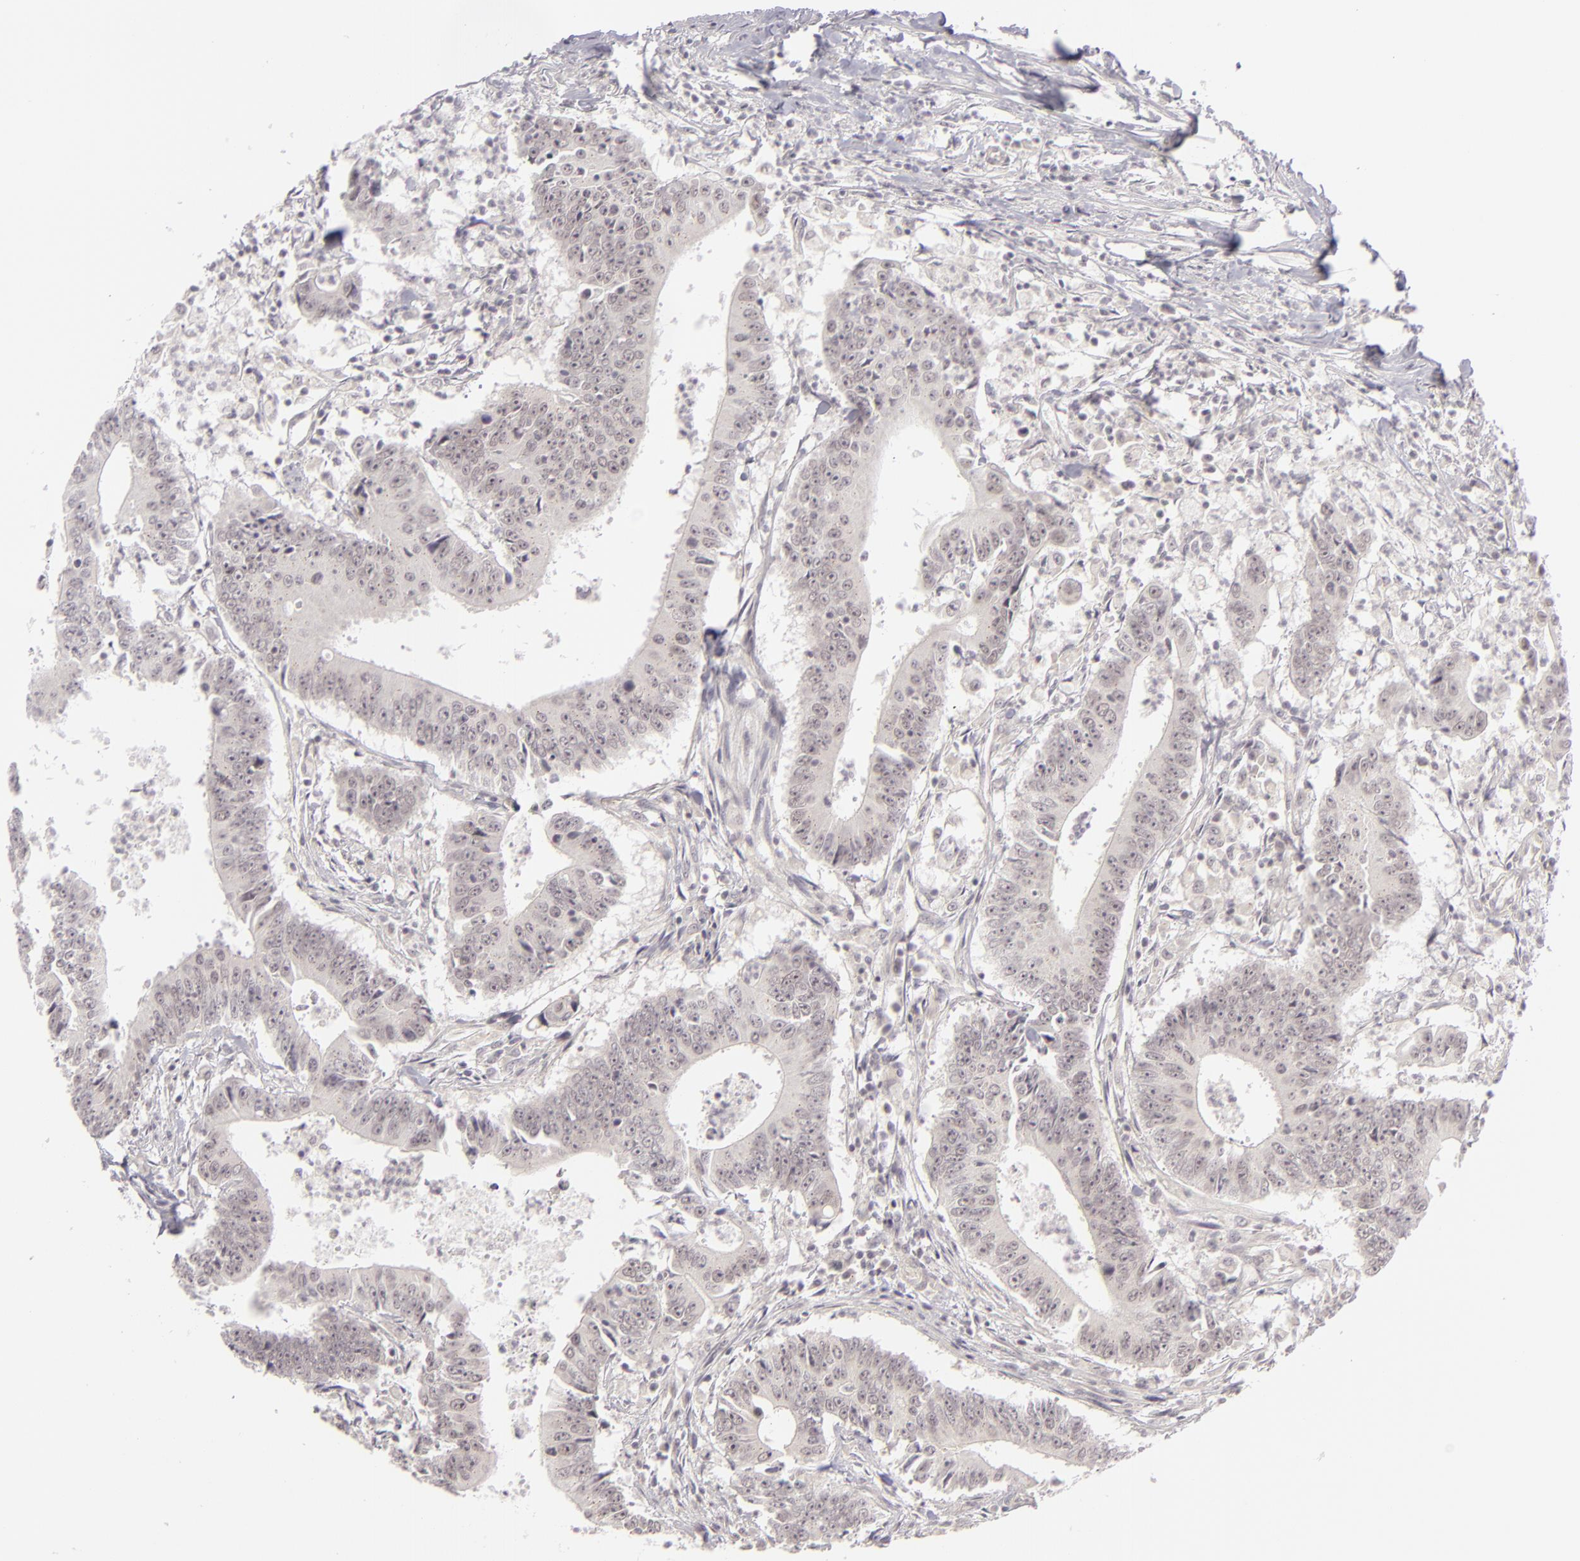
{"staining": {"intensity": "negative", "quantity": "none", "location": "none"}, "tissue": "colorectal cancer", "cell_type": "Tumor cells", "image_type": "cancer", "snomed": [{"axis": "morphology", "description": "Adenocarcinoma, NOS"}, {"axis": "topography", "description": "Colon"}], "caption": "Tumor cells show no significant staining in colorectal cancer.", "gene": "DLG3", "patient": {"sex": "male", "age": 55}}